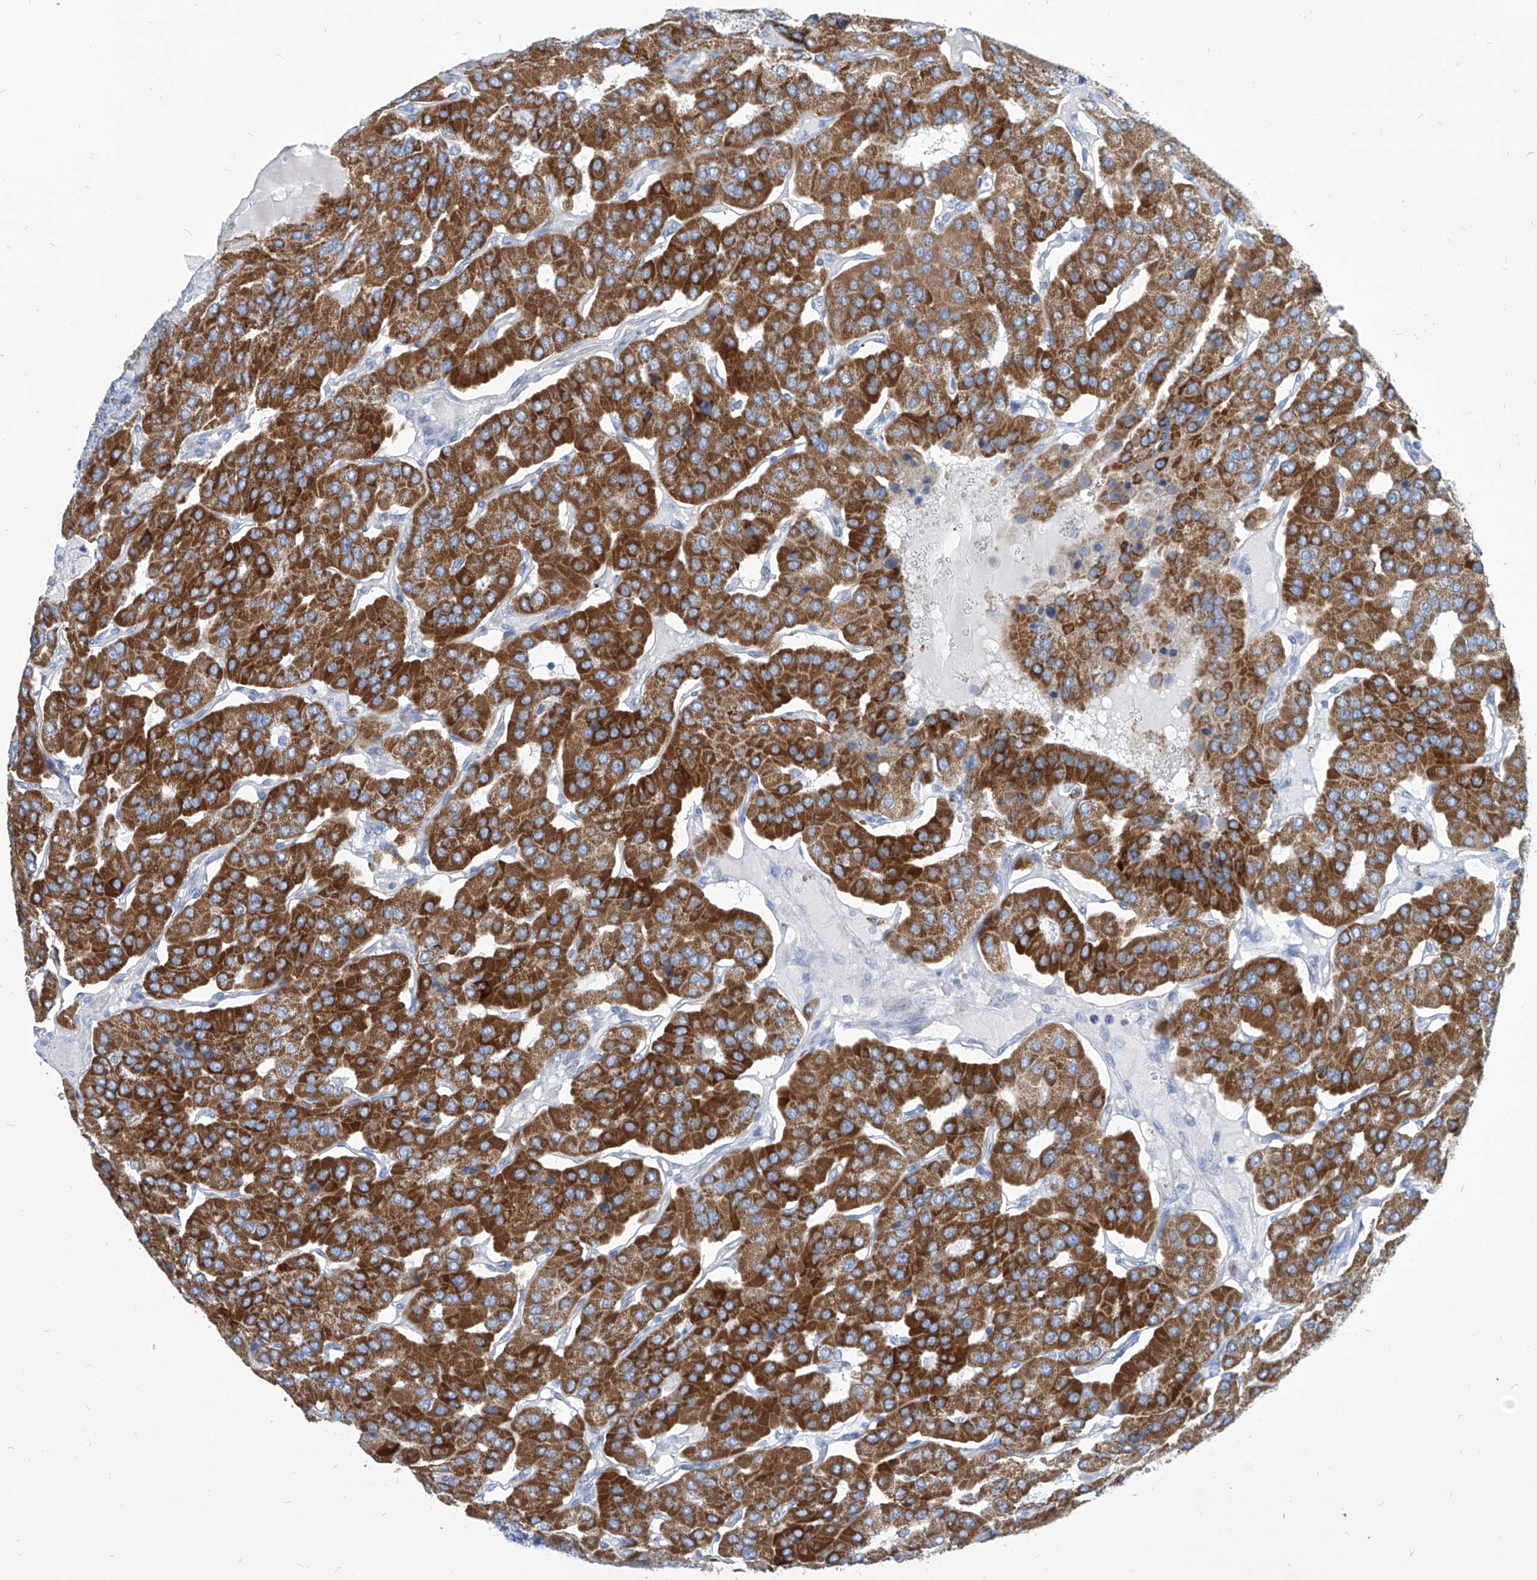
{"staining": {"intensity": "strong", "quantity": ">75%", "location": "cytoplasmic/membranous"}, "tissue": "parathyroid gland", "cell_type": "Glandular cells", "image_type": "normal", "snomed": [{"axis": "morphology", "description": "Normal tissue, NOS"}, {"axis": "morphology", "description": "Adenoma, NOS"}, {"axis": "topography", "description": "Parathyroid gland"}], "caption": "This image reveals unremarkable parathyroid gland stained with immunohistochemistry (IHC) to label a protein in brown. The cytoplasmic/membranous of glandular cells show strong positivity for the protein. Nuclei are counter-stained blue.", "gene": "COQ3", "patient": {"sex": "female", "age": 86}}